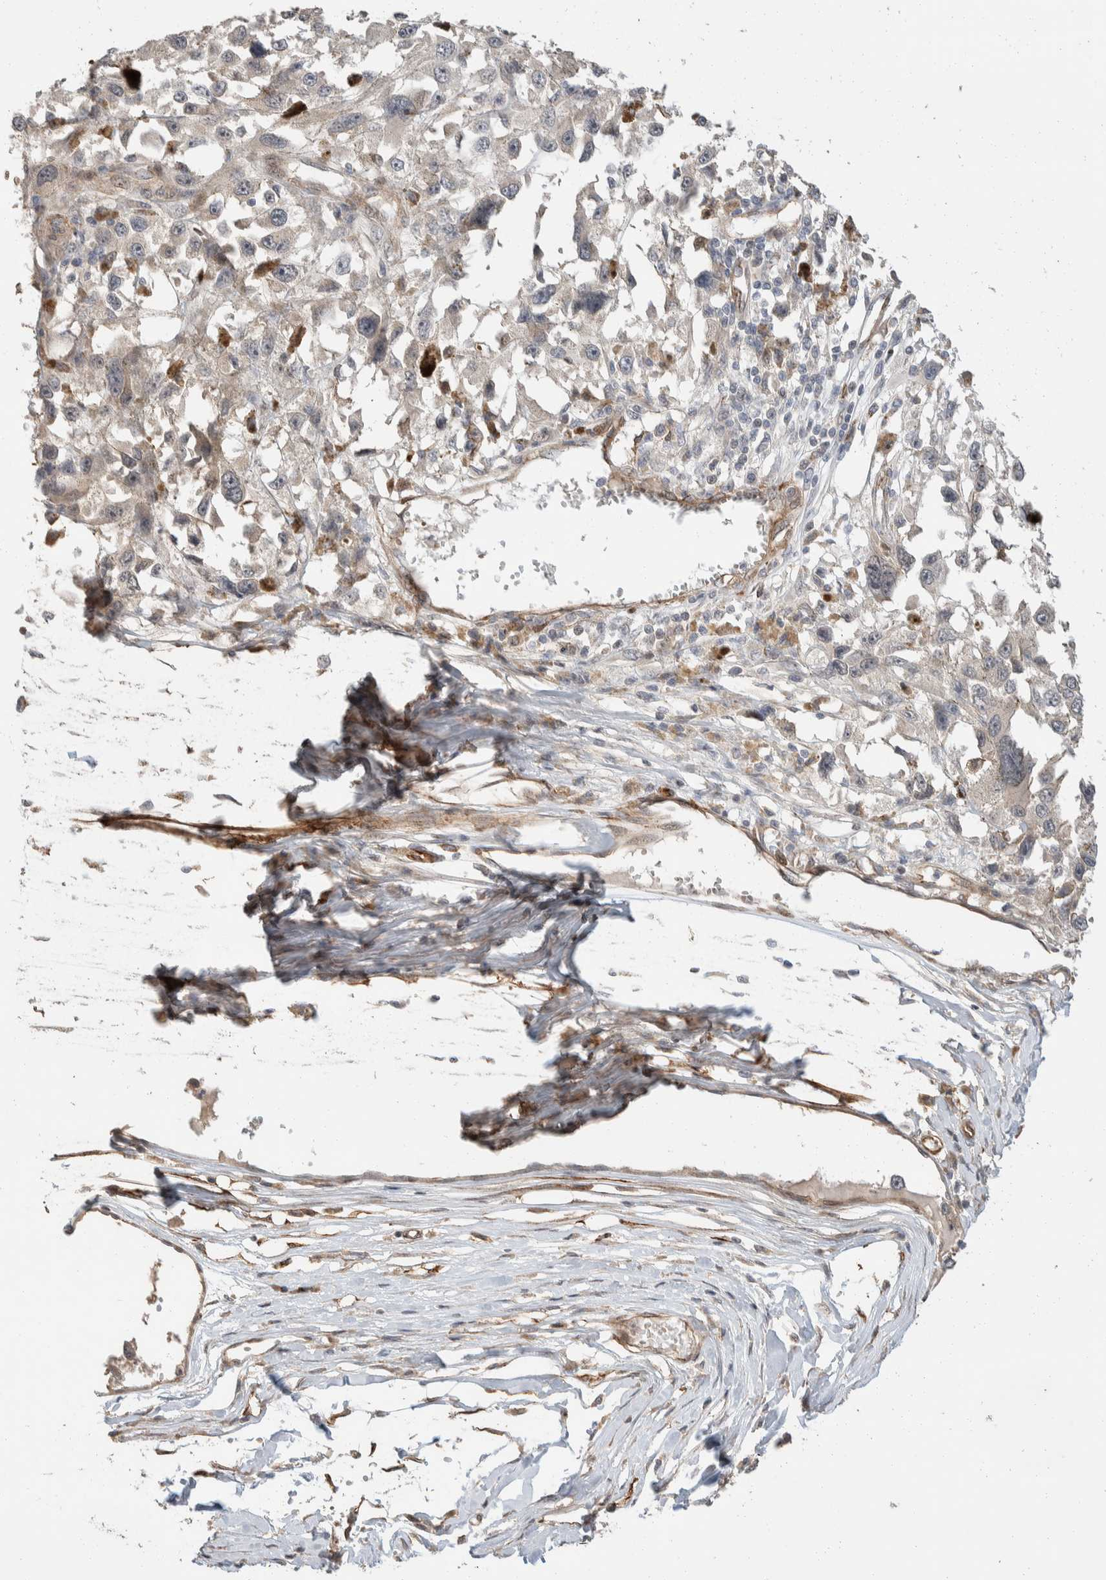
{"staining": {"intensity": "negative", "quantity": "none", "location": "none"}, "tissue": "melanoma", "cell_type": "Tumor cells", "image_type": "cancer", "snomed": [{"axis": "morphology", "description": "Malignant melanoma, Metastatic site"}, {"axis": "topography", "description": "Lymph node"}], "caption": "Melanoma stained for a protein using immunohistochemistry demonstrates no staining tumor cells.", "gene": "ERC1", "patient": {"sex": "male", "age": 59}}